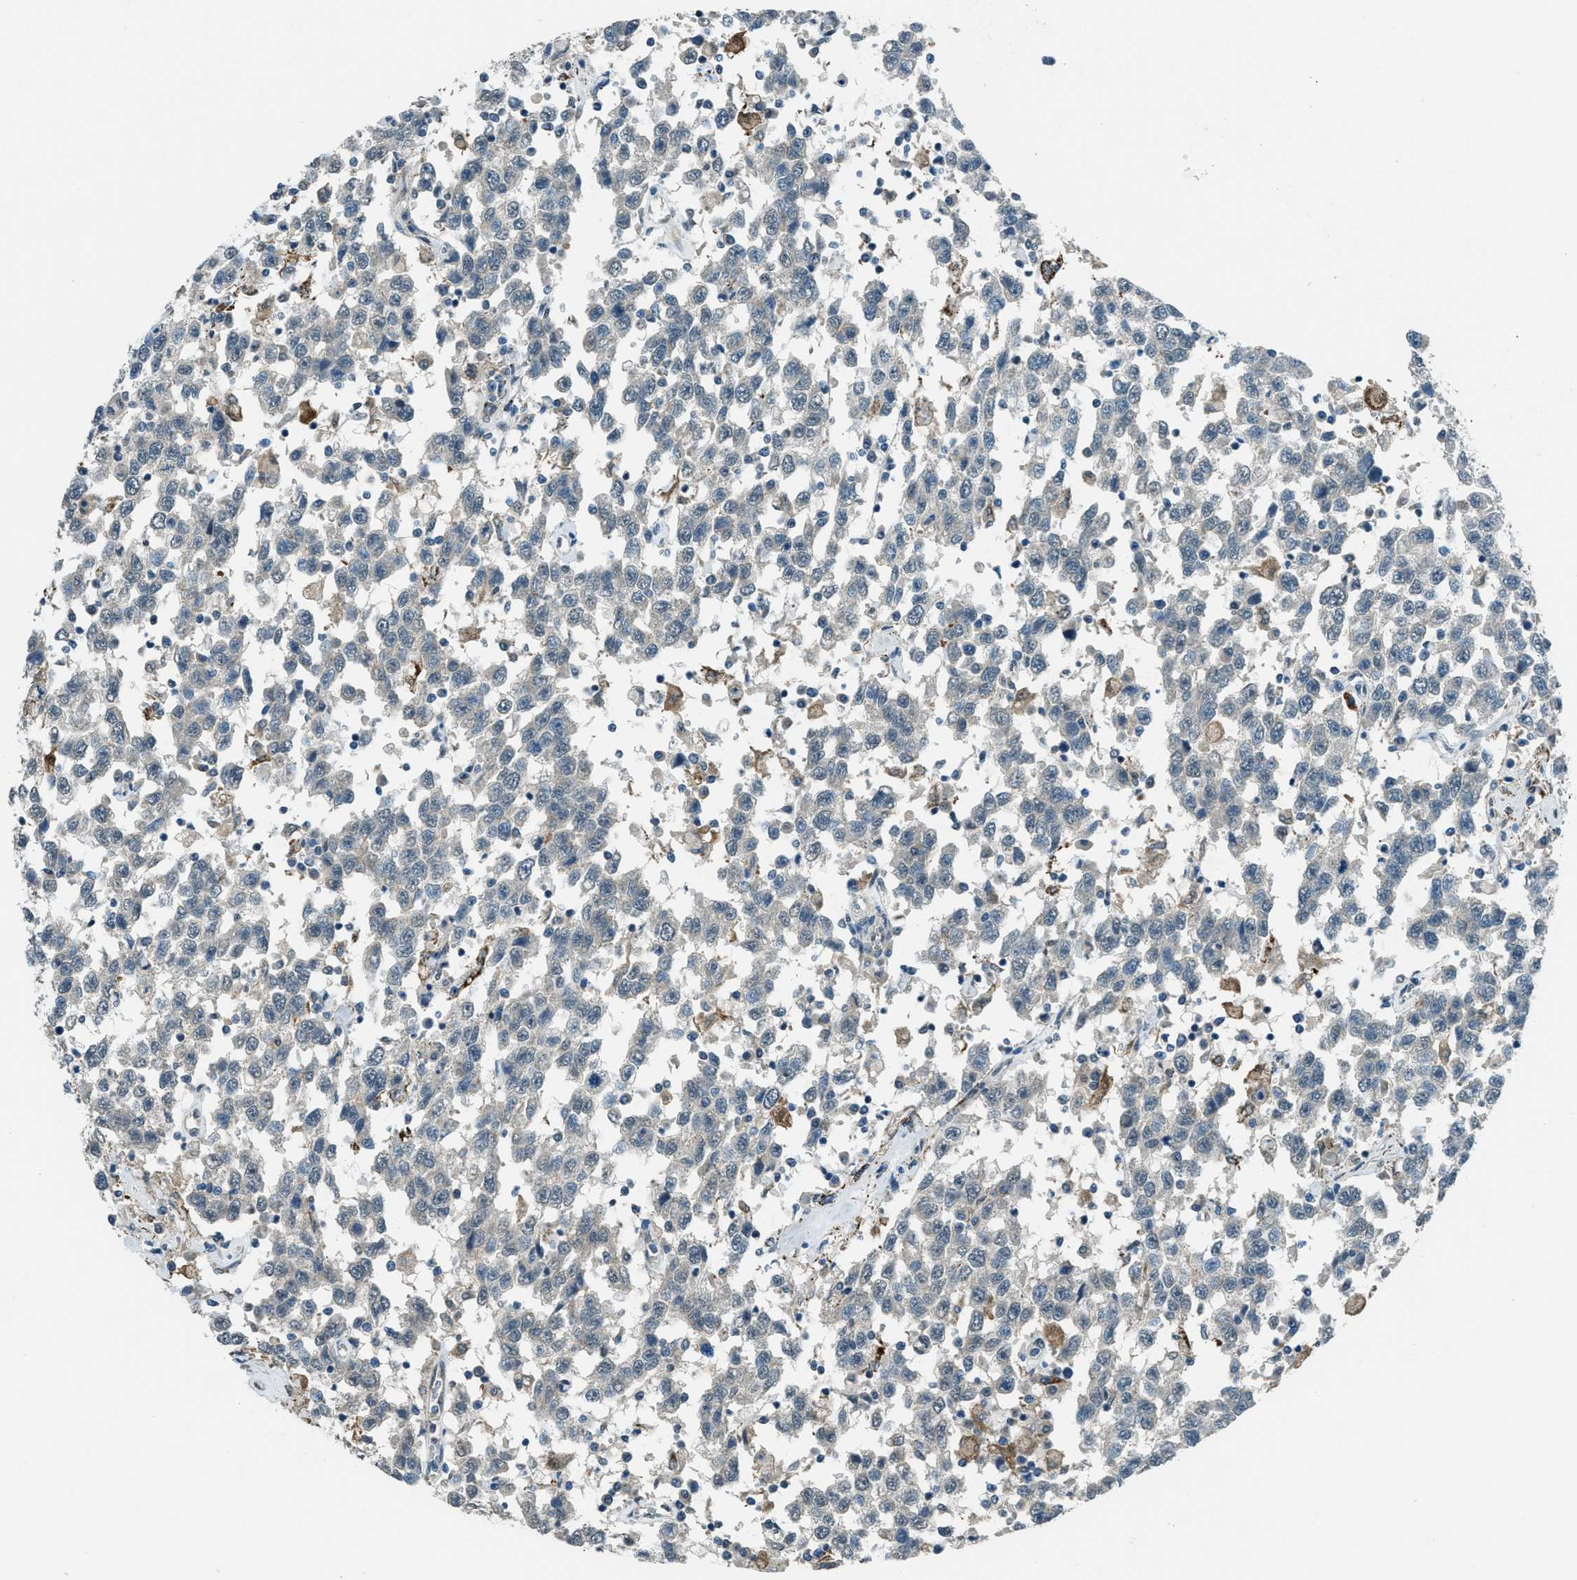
{"staining": {"intensity": "negative", "quantity": "none", "location": "none"}, "tissue": "testis cancer", "cell_type": "Tumor cells", "image_type": "cancer", "snomed": [{"axis": "morphology", "description": "Seminoma, NOS"}, {"axis": "topography", "description": "Testis"}], "caption": "This is a micrograph of IHC staining of testis seminoma, which shows no staining in tumor cells.", "gene": "NPEPL1", "patient": {"sex": "male", "age": 41}}